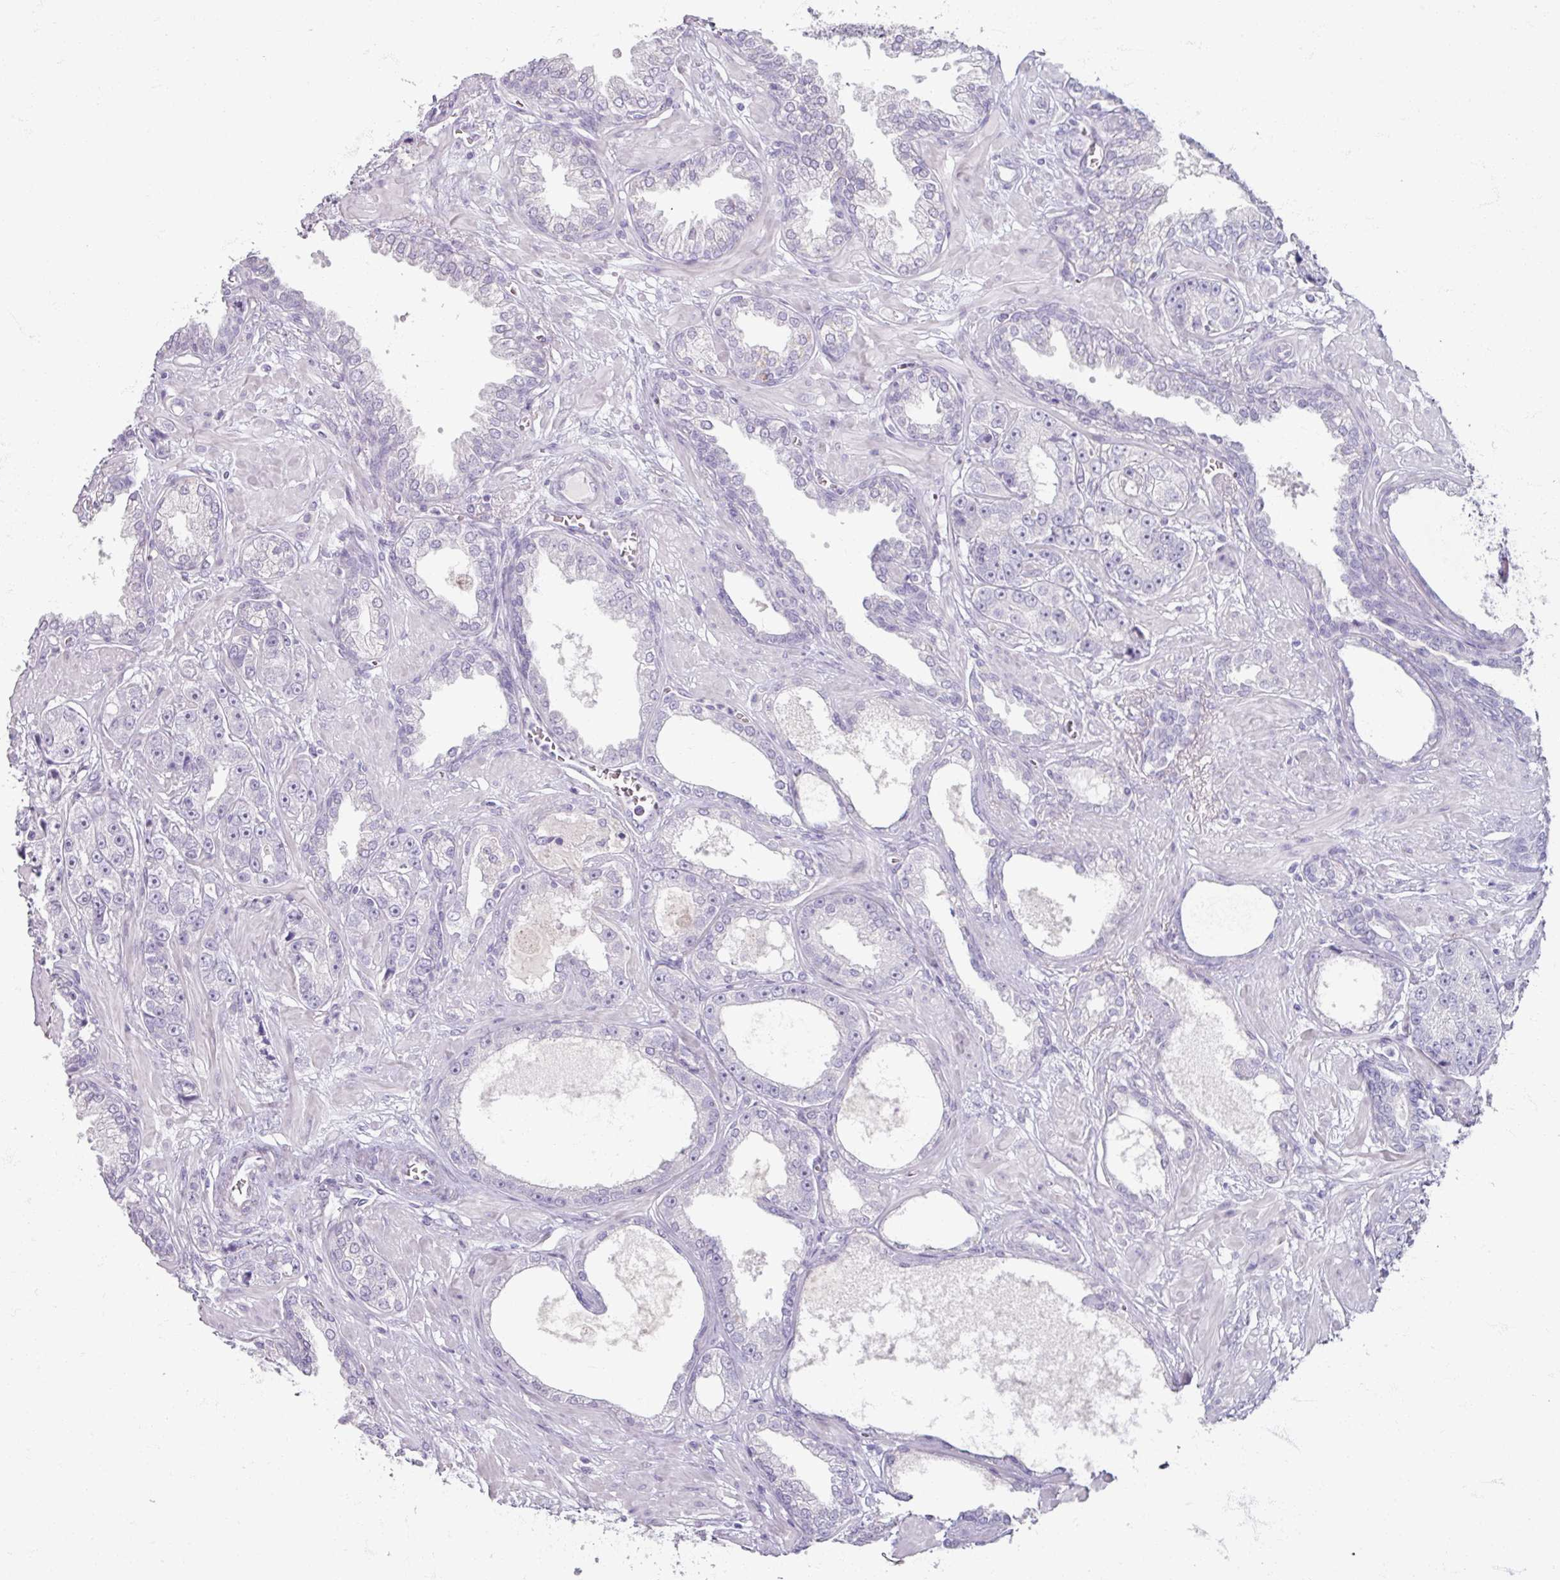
{"staining": {"intensity": "negative", "quantity": "none", "location": "none"}, "tissue": "prostate cancer", "cell_type": "Tumor cells", "image_type": "cancer", "snomed": [{"axis": "morphology", "description": "Adenocarcinoma, High grade"}, {"axis": "topography", "description": "Prostate"}], "caption": "High-grade adenocarcinoma (prostate) was stained to show a protein in brown. There is no significant expression in tumor cells.", "gene": "TG", "patient": {"sex": "male", "age": 71}}